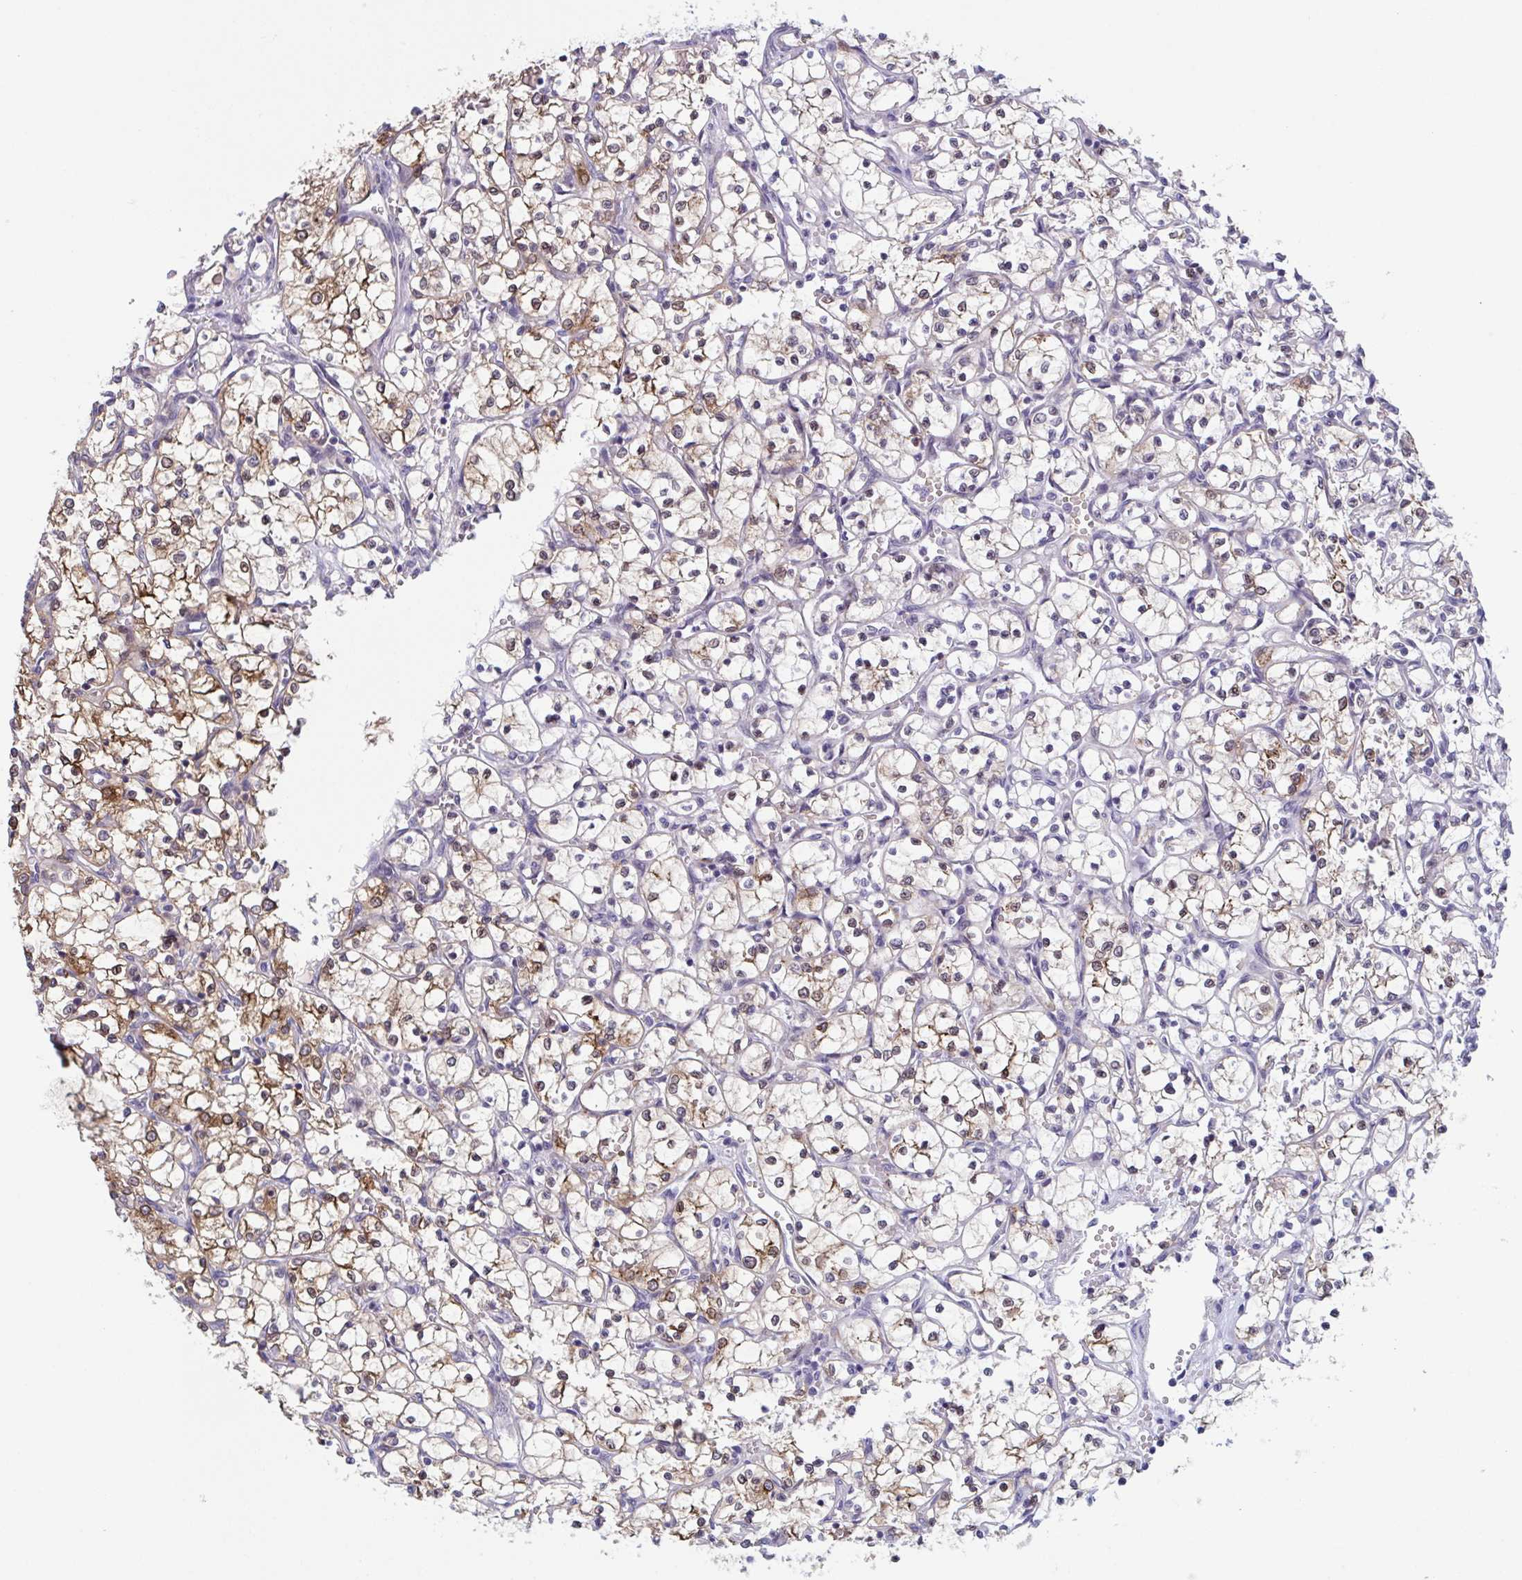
{"staining": {"intensity": "moderate", "quantity": "25%-75%", "location": "cytoplasmic/membranous,nuclear"}, "tissue": "renal cancer", "cell_type": "Tumor cells", "image_type": "cancer", "snomed": [{"axis": "morphology", "description": "Adenocarcinoma, NOS"}, {"axis": "topography", "description": "Kidney"}], "caption": "High-power microscopy captured an immunohistochemistry photomicrograph of renal adenocarcinoma, revealing moderate cytoplasmic/membranous and nuclear staining in about 25%-75% of tumor cells.", "gene": "RIOK1", "patient": {"sex": "female", "age": 69}}